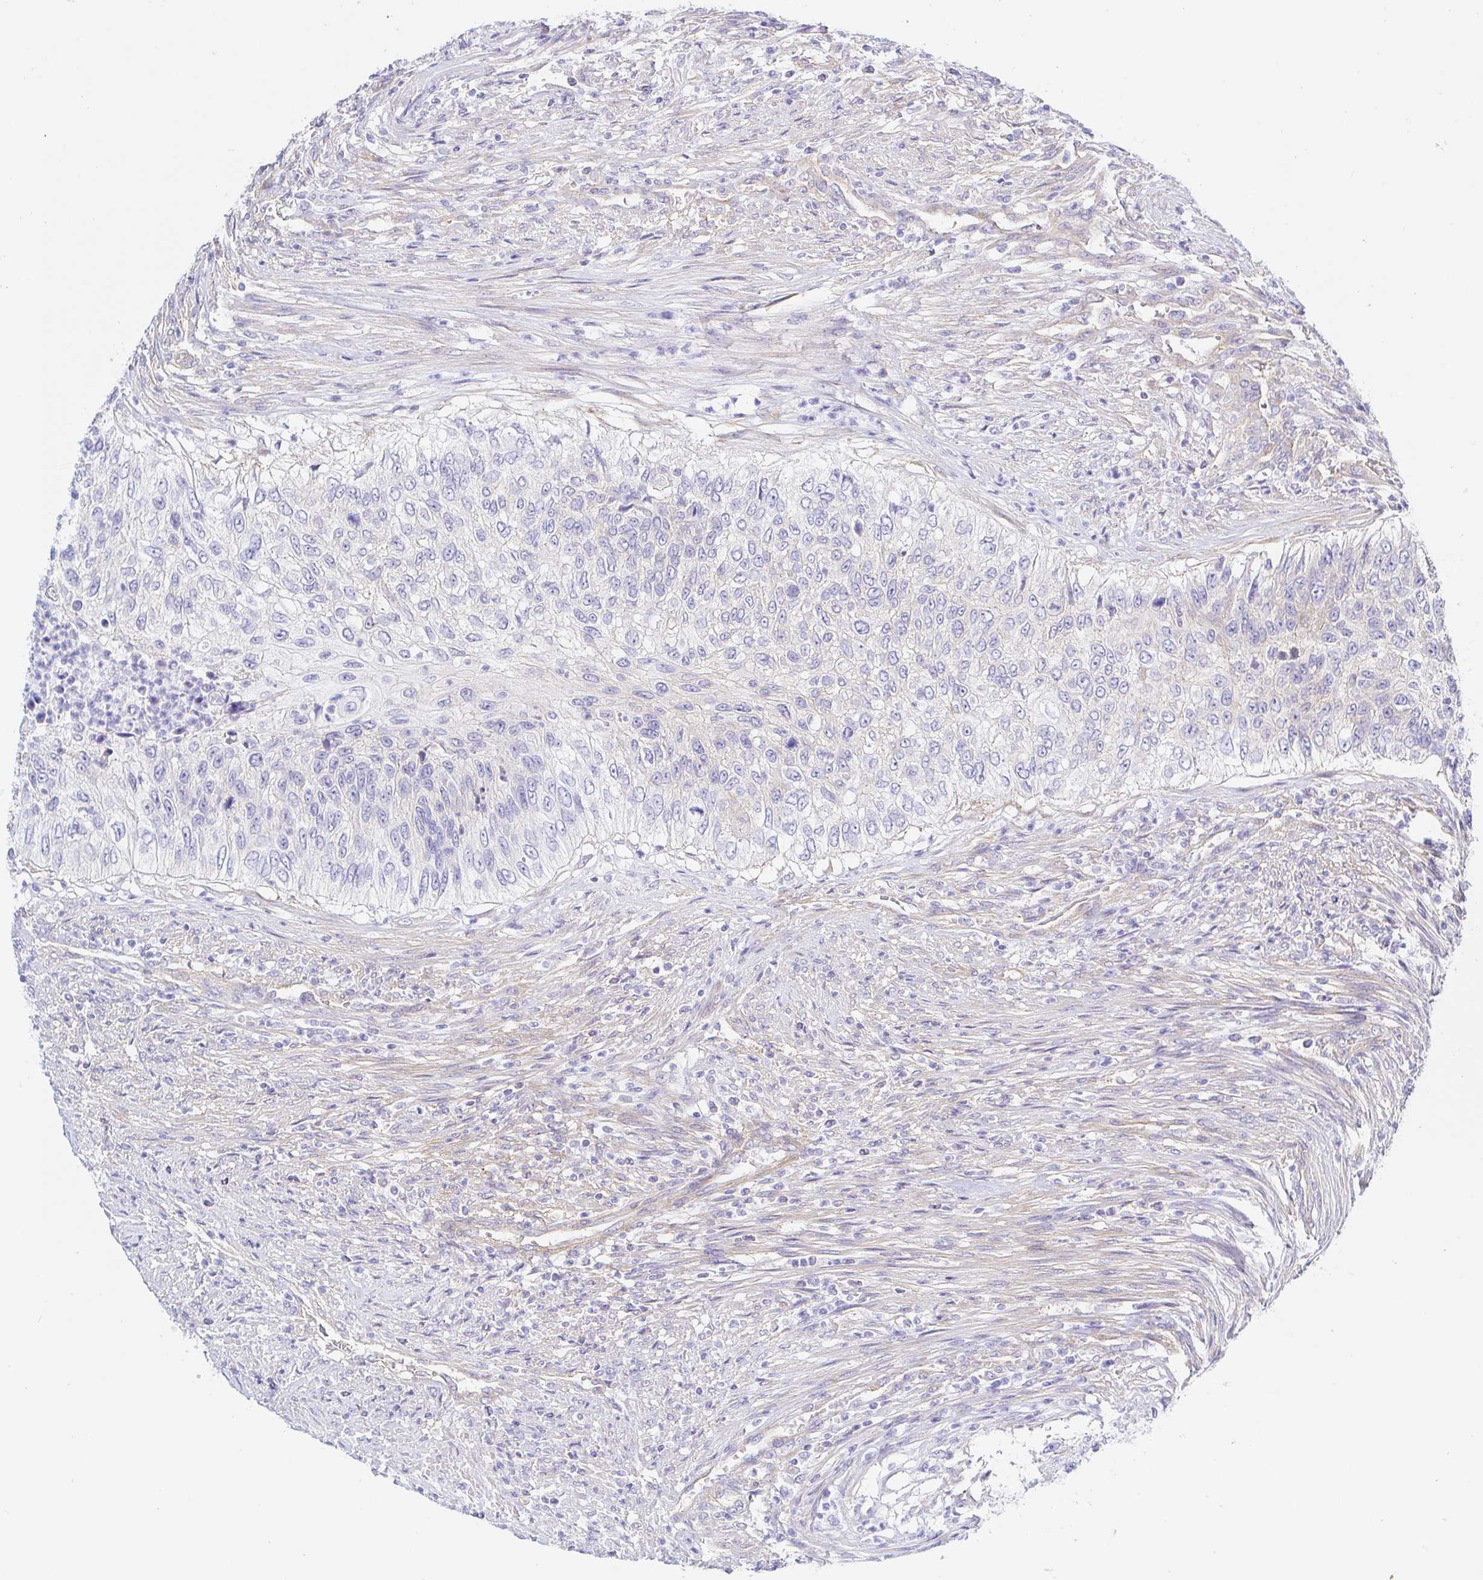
{"staining": {"intensity": "negative", "quantity": "none", "location": "none"}, "tissue": "urothelial cancer", "cell_type": "Tumor cells", "image_type": "cancer", "snomed": [{"axis": "morphology", "description": "Urothelial carcinoma, High grade"}, {"axis": "topography", "description": "Urinary bladder"}], "caption": "Image shows no significant protein positivity in tumor cells of urothelial cancer.", "gene": "ARL4D", "patient": {"sex": "female", "age": 60}}